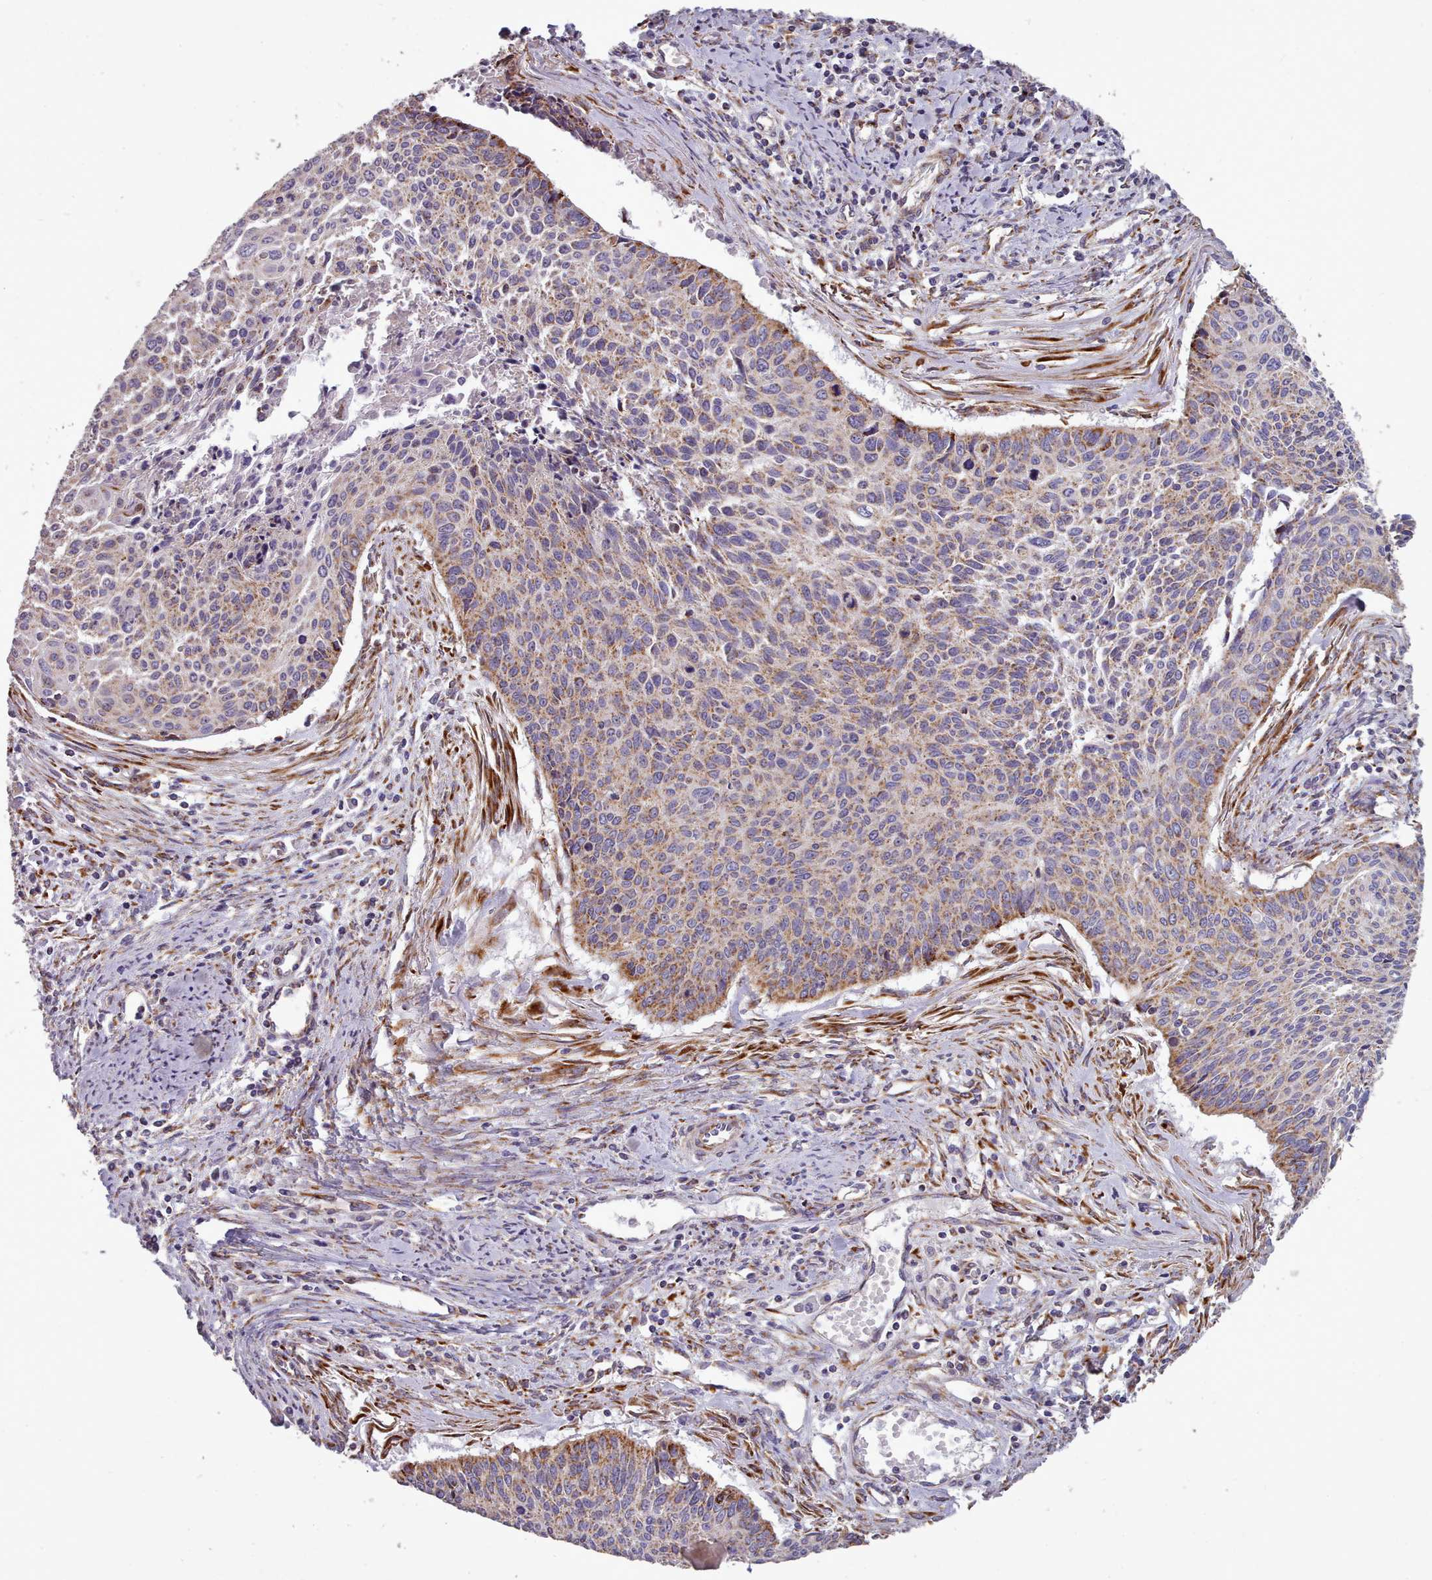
{"staining": {"intensity": "weak", "quantity": "25%-75%", "location": "cytoplasmic/membranous"}, "tissue": "cervical cancer", "cell_type": "Tumor cells", "image_type": "cancer", "snomed": [{"axis": "morphology", "description": "Squamous cell carcinoma, NOS"}, {"axis": "topography", "description": "Cervix"}], "caption": "Brown immunohistochemical staining in squamous cell carcinoma (cervical) exhibits weak cytoplasmic/membranous expression in about 25%-75% of tumor cells.", "gene": "FKBP10", "patient": {"sex": "female", "age": 55}}